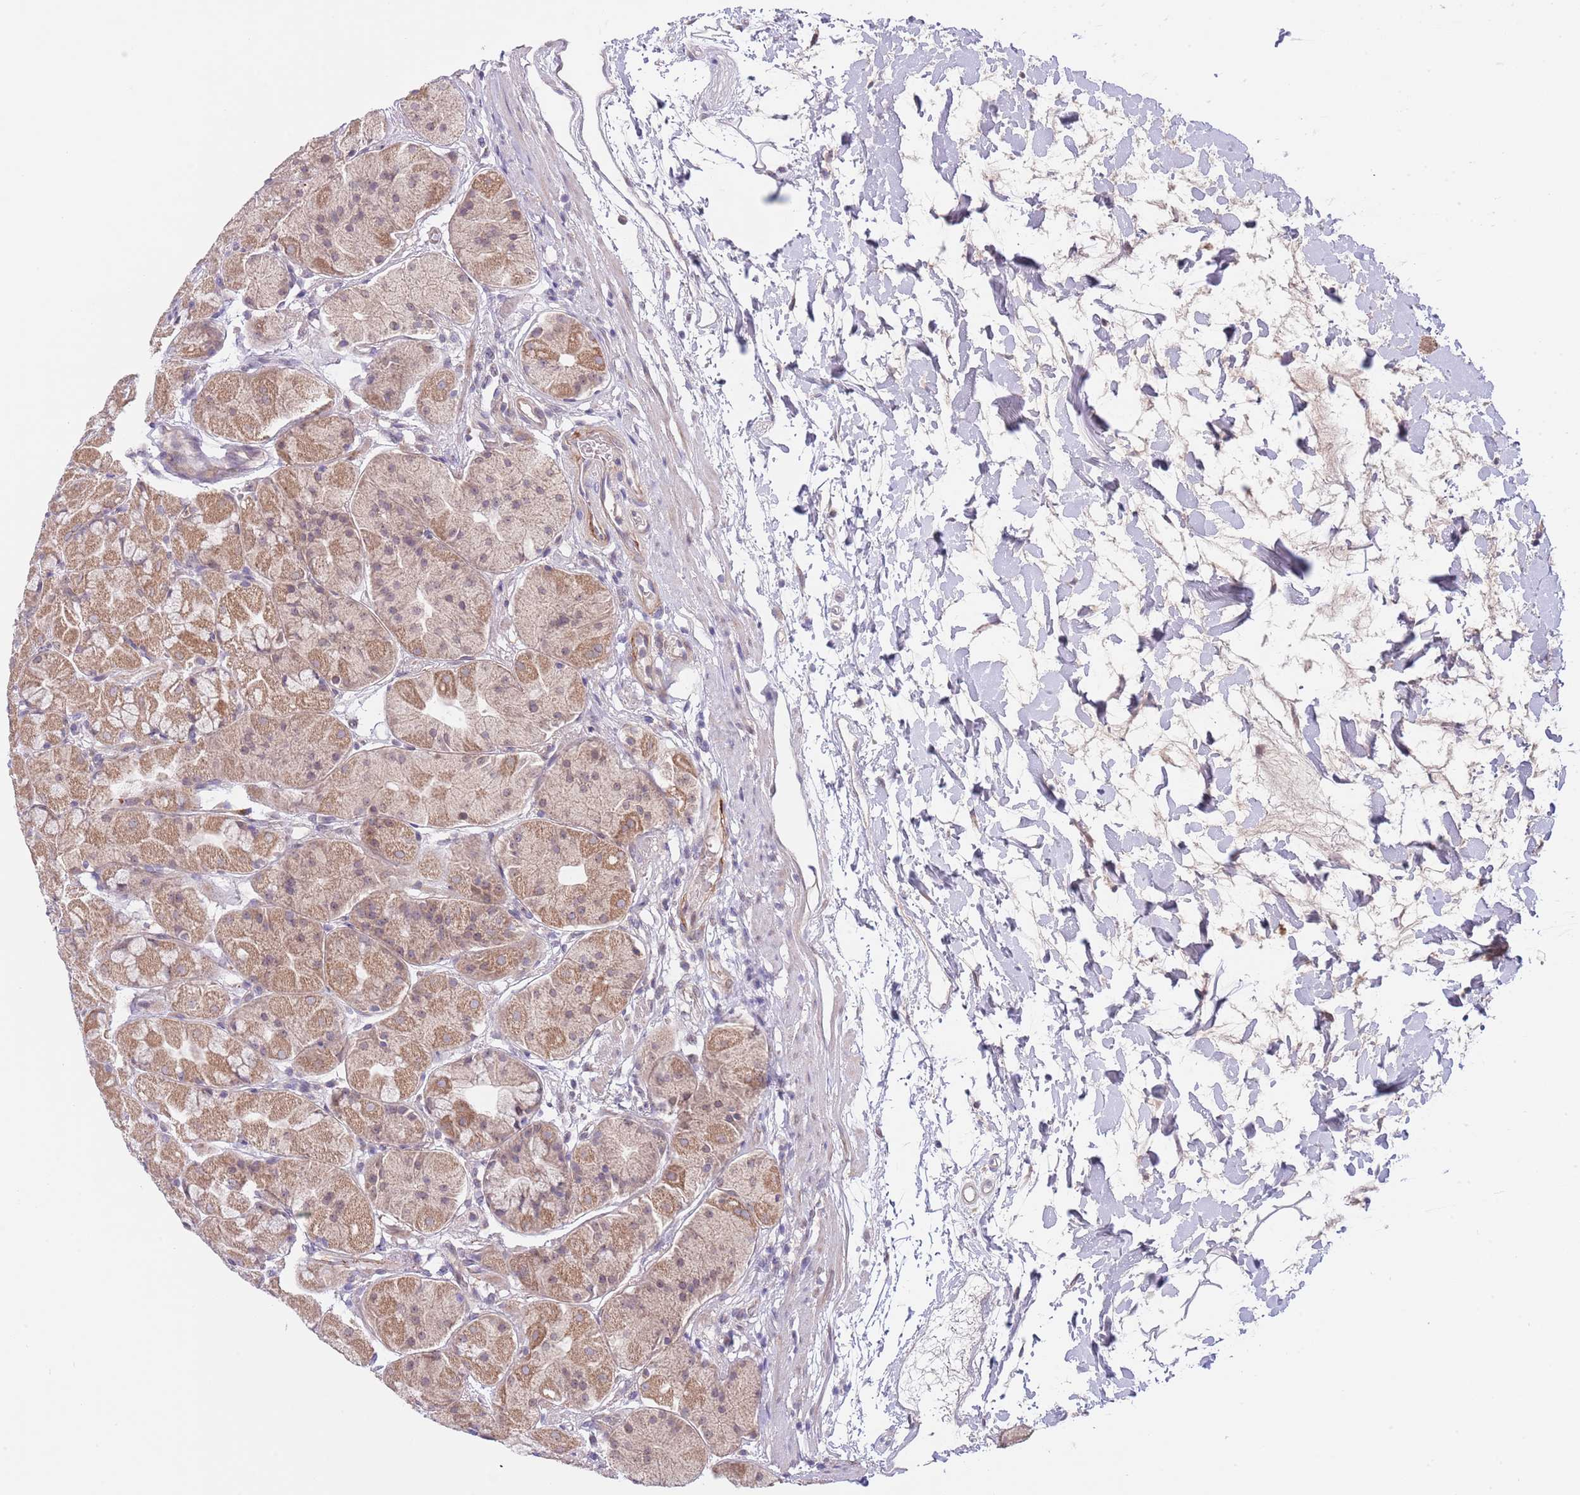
{"staining": {"intensity": "moderate", "quantity": ">75%", "location": "cytoplasmic/membranous,nuclear"}, "tissue": "stomach", "cell_type": "Glandular cells", "image_type": "normal", "snomed": [{"axis": "morphology", "description": "Normal tissue, NOS"}, {"axis": "topography", "description": "Stomach"}], "caption": "A brown stain labels moderate cytoplasmic/membranous,nuclear staining of a protein in glandular cells of benign human stomach. (Stains: DAB (3,3'-diaminobenzidine) in brown, nuclei in blue, Microscopy: brightfield microscopy at high magnification).", "gene": "AP1S2", "patient": {"sex": "male", "age": 57}}